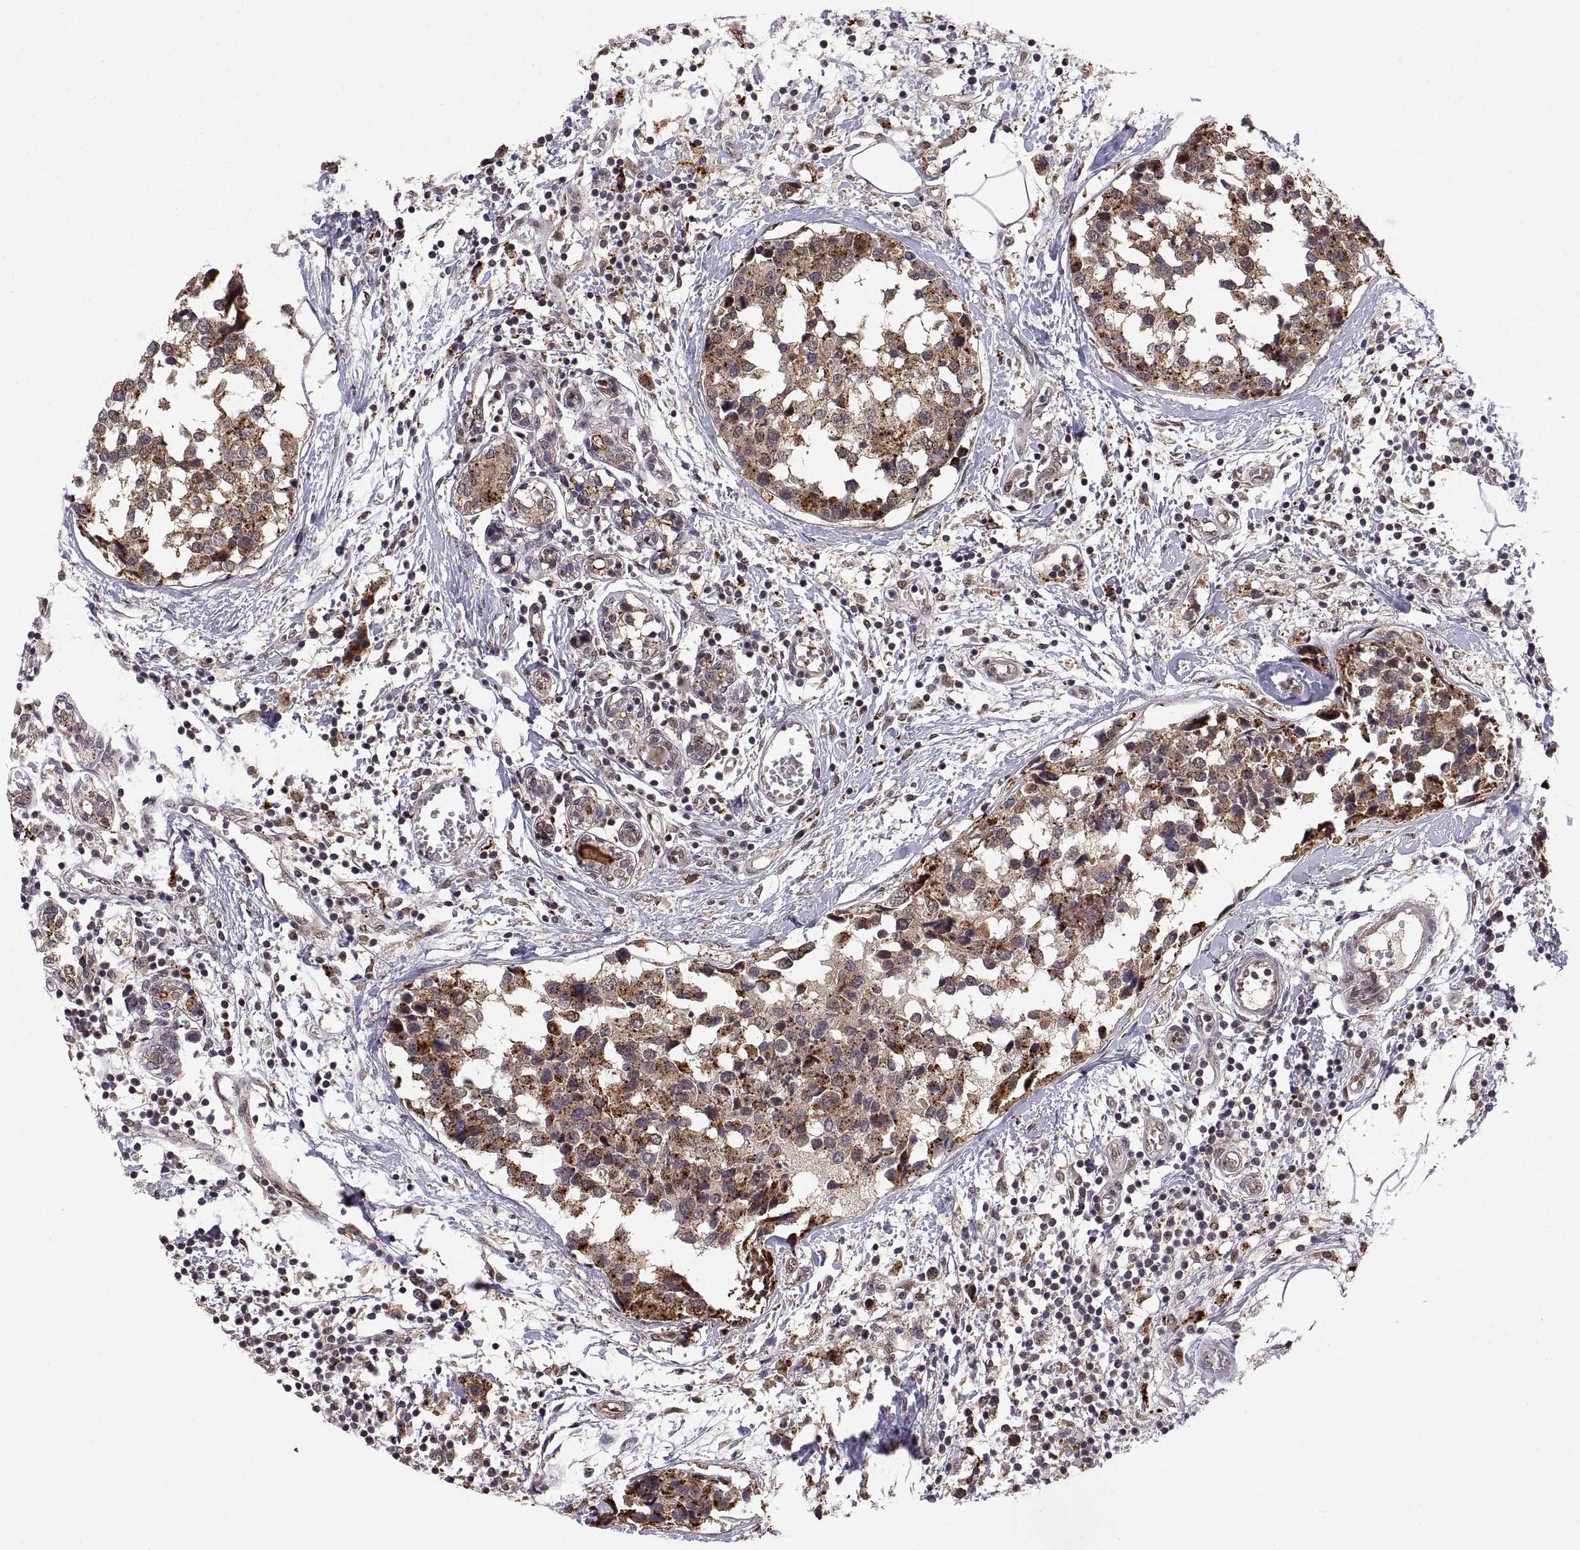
{"staining": {"intensity": "moderate", "quantity": ">75%", "location": "cytoplasmic/membranous"}, "tissue": "breast cancer", "cell_type": "Tumor cells", "image_type": "cancer", "snomed": [{"axis": "morphology", "description": "Lobular carcinoma"}, {"axis": "topography", "description": "Breast"}], "caption": "Protein staining shows moderate cytoplasmic/membranous staining in approximately >75% of tumor cells in lobular carcinoma (breast). (DAB (3,3'-diaminobenzidine) IHC, brown staining for protein, blue staining for nuclei).", "gene": "PSMC2", "patient": {"sex": "female", "age": 59}}